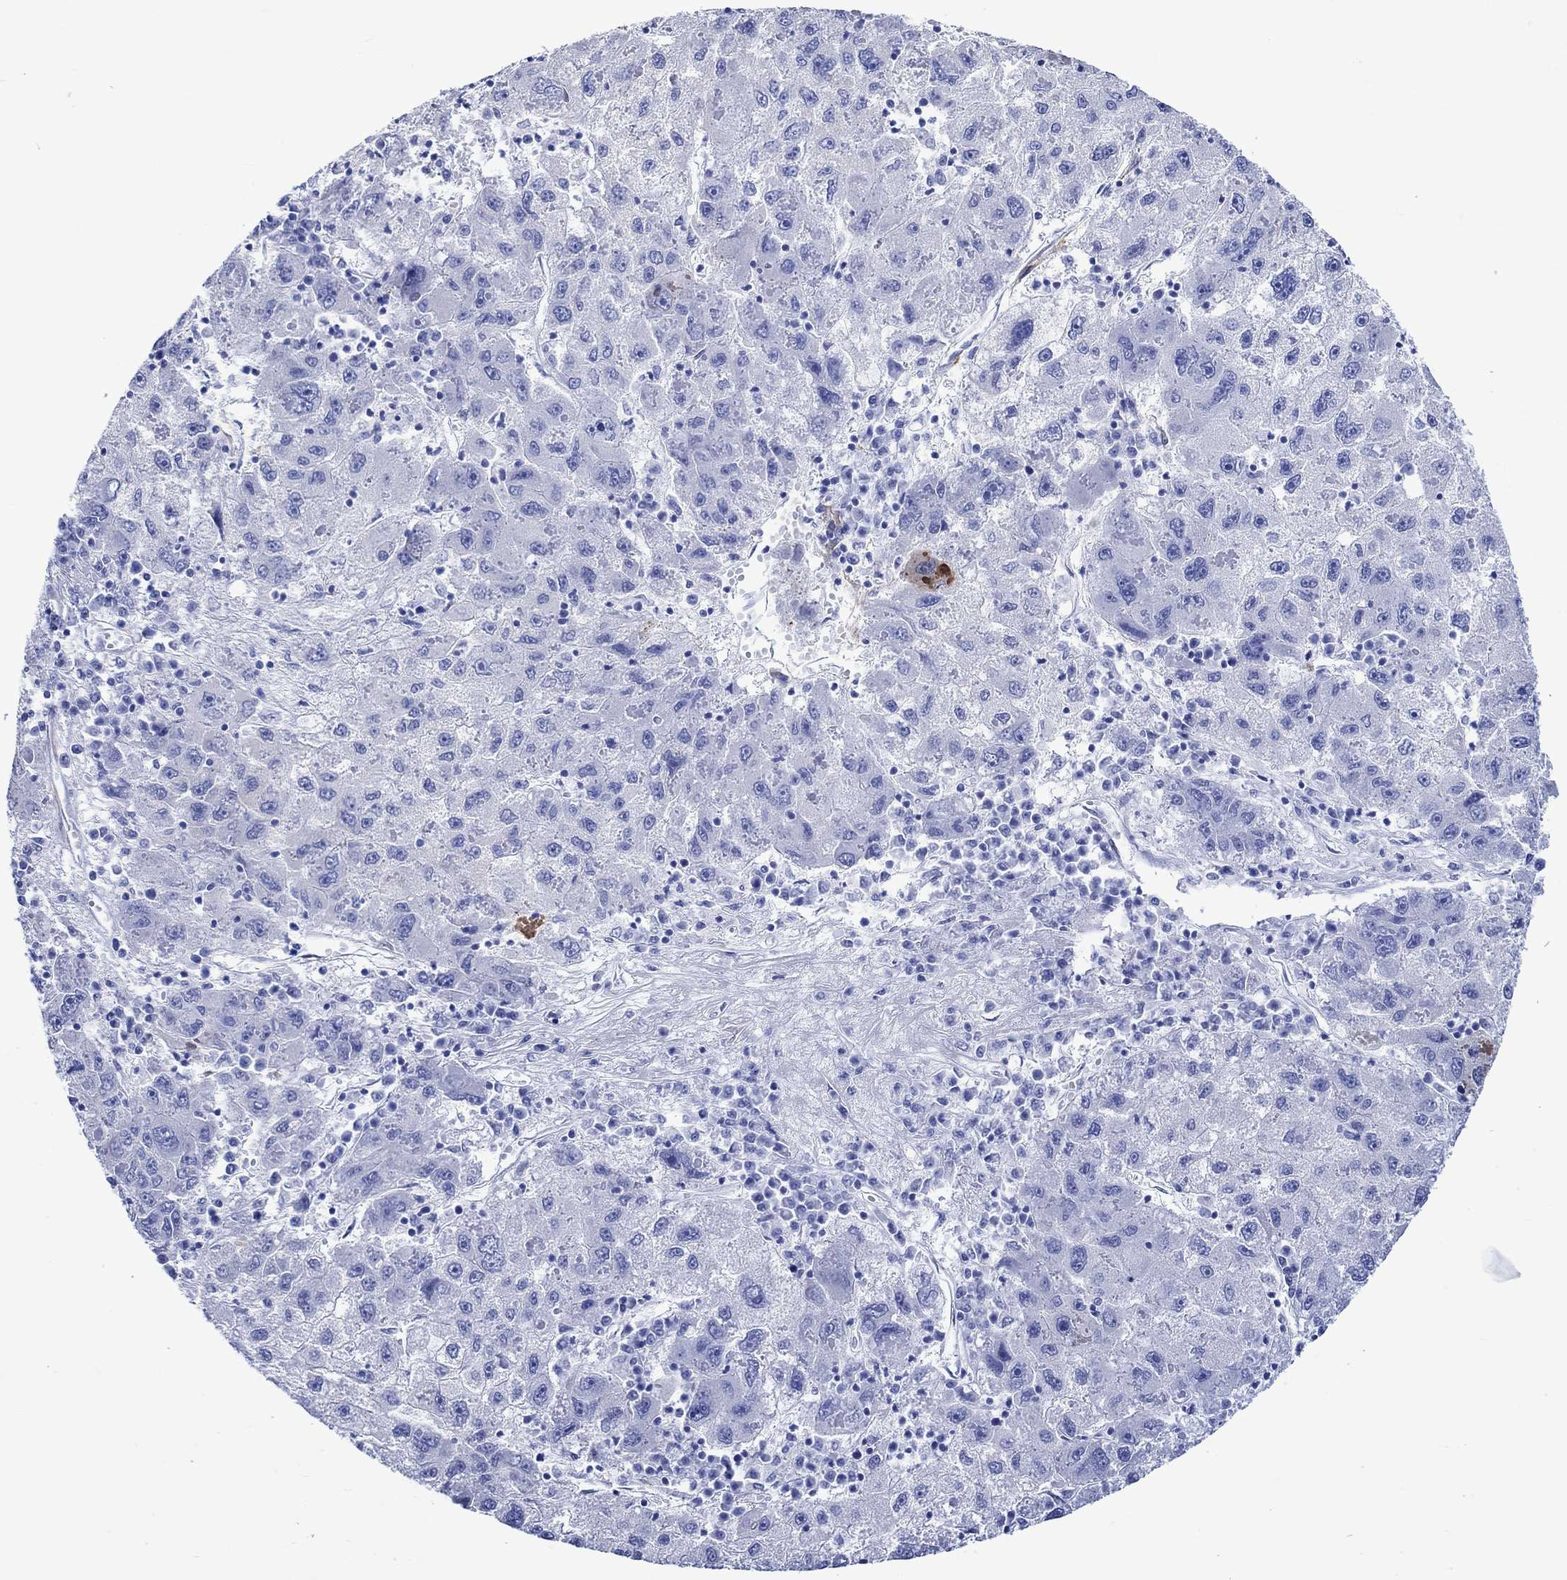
{"staining": {"intensity": "negative", "quantity": "none", "location": "none"}, "tissue": "liver cancer", "cell_type": "Tumor cells", "image_type": "cancer", "snomed": [{"axis": "morphology", "description": "Carcinoma, Hepatocellular, NOS"}, {"axis": "topography", "description": "Liver"}], "caption": "An image of human liver hepatocellular carcinoma is negative for staining in tumor cells. (DAB (3,3'-diaminobenzidine) IHC, high magnification).", "gene": "CRYAB", "patient": {"sex": "male", "age": 75}}